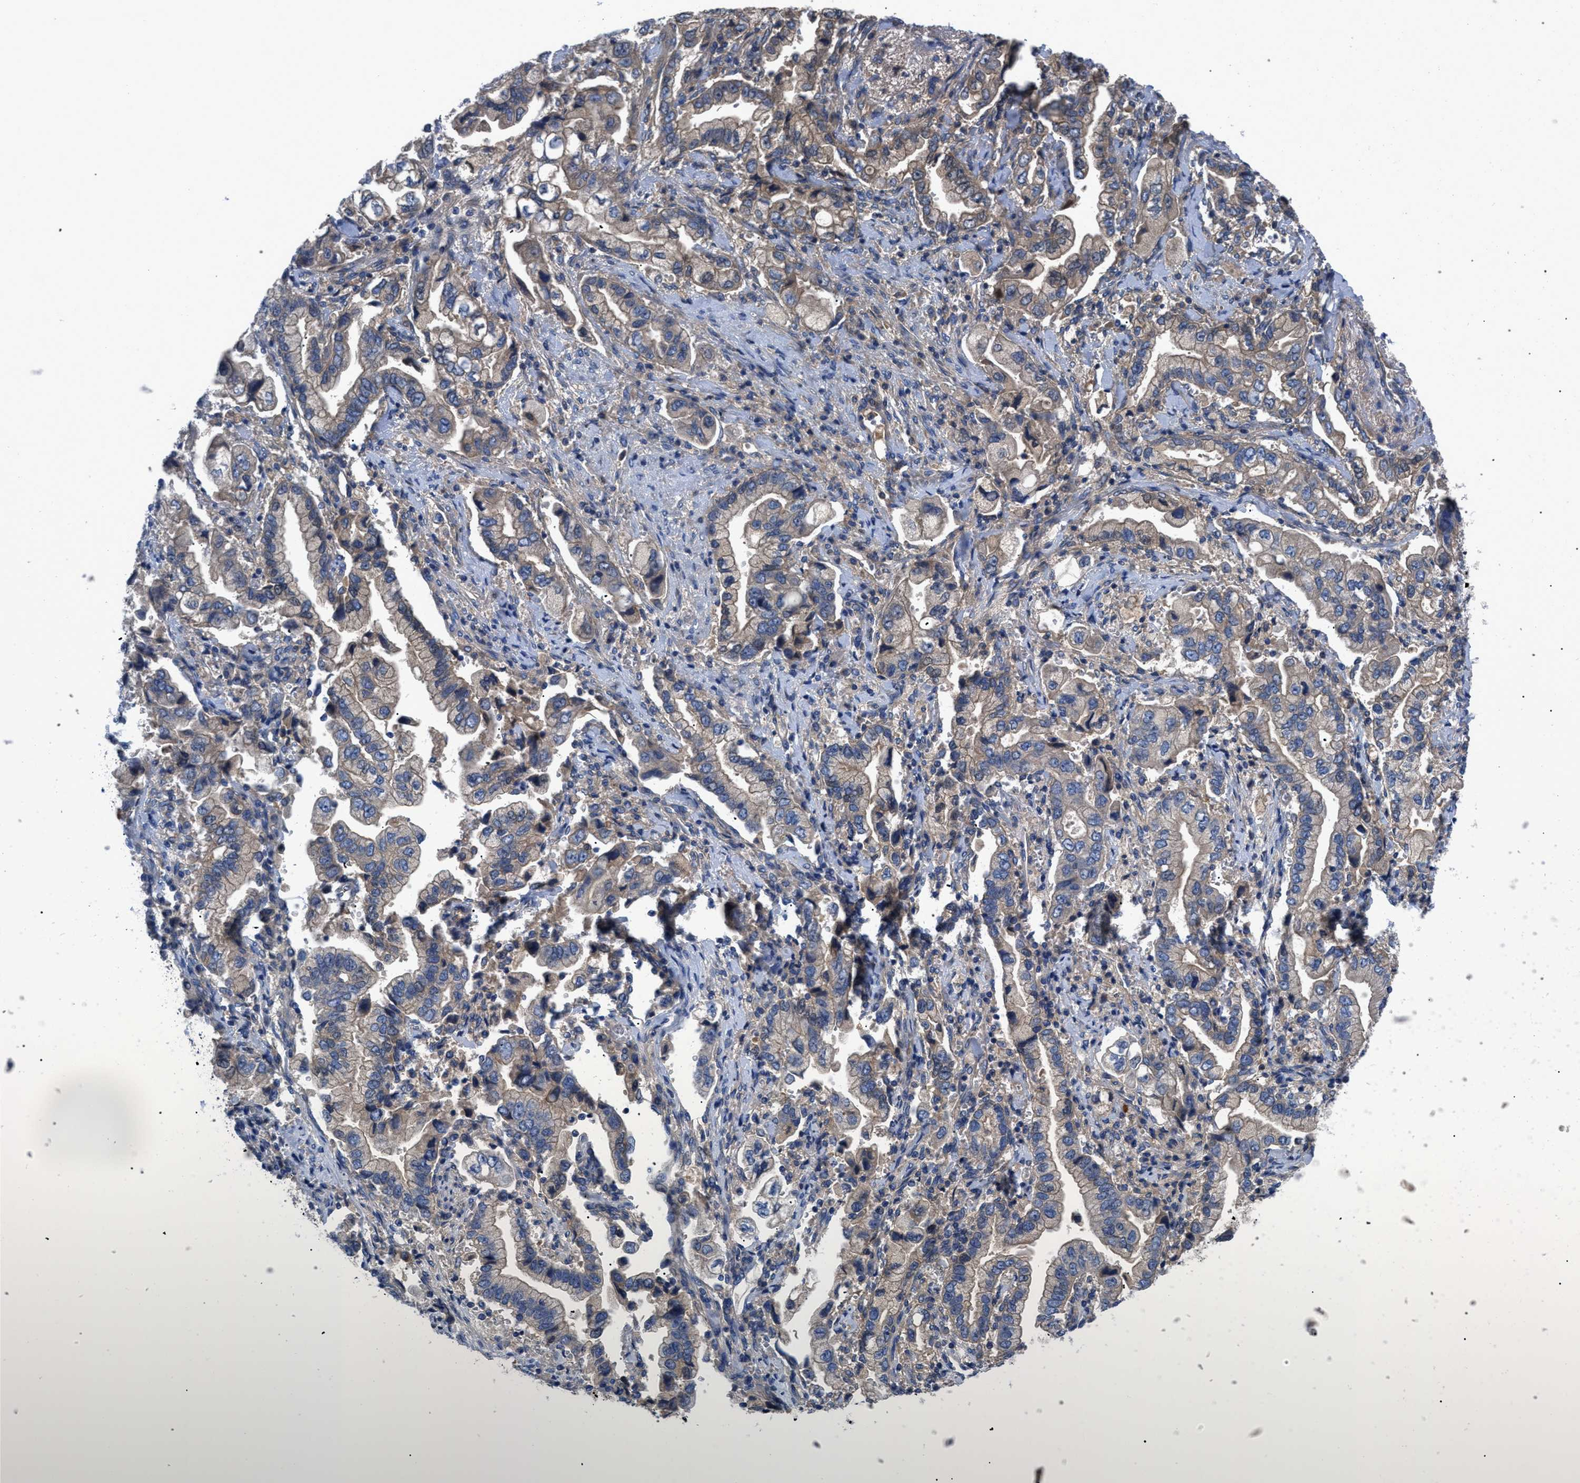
{"staining": {"intensity": "moderate", "quantity": ">75%", "location": "cytoplasmic/membranous"}, "tissue": "stomach cancer", "cell_type": "Tumor cells", "image_type": "cancer", "snomed": [{"axis": "morphology", "description": "Normal tissue, NOS"}, {"axis": "morphology", "description": "Adenocarcinoma, NOS"}, {"axis": "topography", "description": "Stomach"}], "caption": "Moderate cytoplasmic/membranous protein staining is appreciated in approximately >75% of tumor cells in stomach adenocarcinoma. Using DAB (3,3'-diaminobenzidine) (brown) and hematoxylin (blue) stains, captured at high magnification using brightfield microscopy.", "gene": "SERPINA6", "patient": {"sex": "male", "age": 62}}